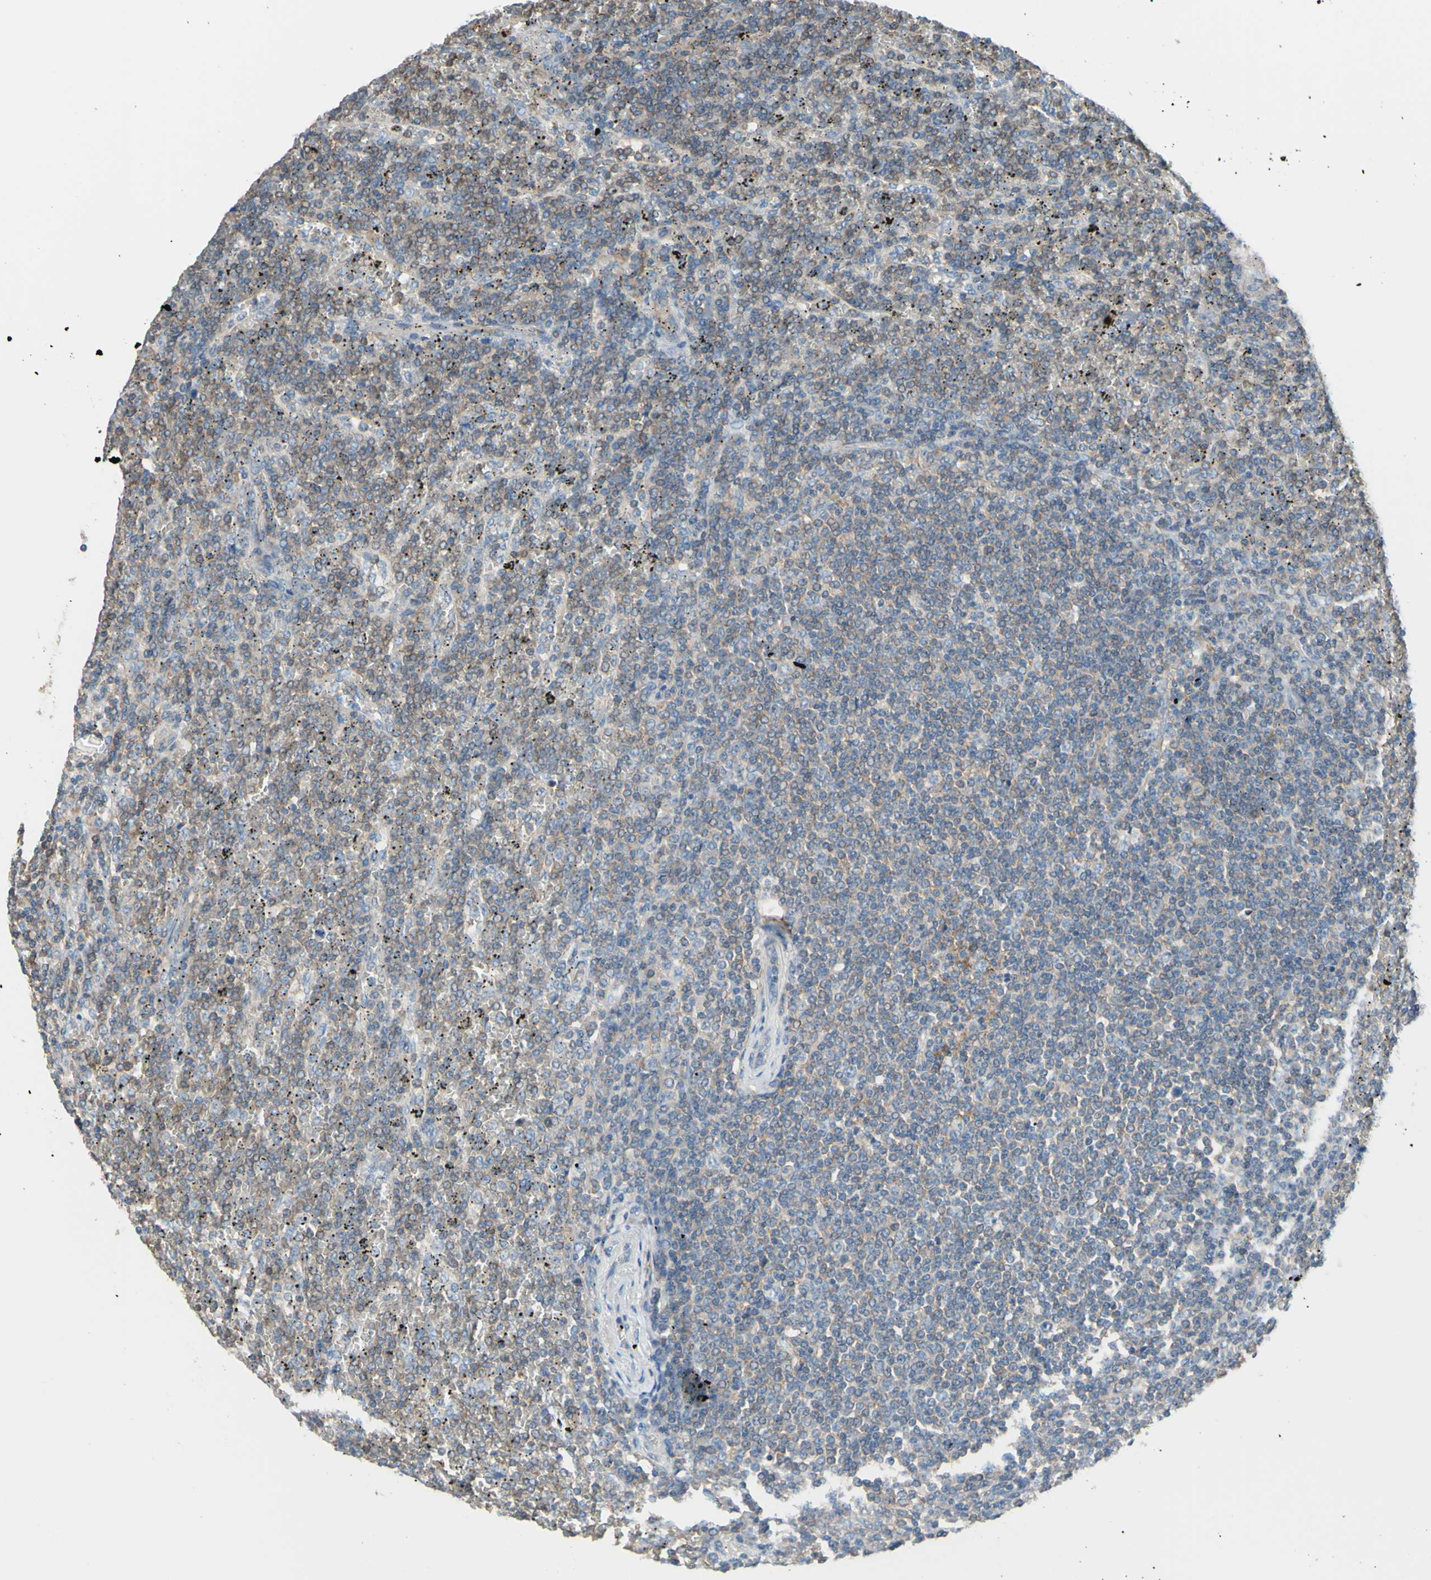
{"staining": {"intensity": "weak", "quantity": "25%-75%", "location": "cytoplasmic/membranous"}, "tissue": "lymphoma", "cell_type": "Tumor cells", "image_type": "cancer", "snomed": [{"axis": "morphology", "description": "Malignant lymphoma, non-Hodgkin's type, Low grade"}, {"axis": "topography", "description": "Spleen"}], "caption": "Immunohistochemistry photomicrograph of human lymphoma stained for a protein (brown), which reveals low levels of weak cytoplasmic/membranous staining in about 25%-75% of tumor cells.", "gene": "ADD1", "patient": {"sex": "female", "age": 19}}